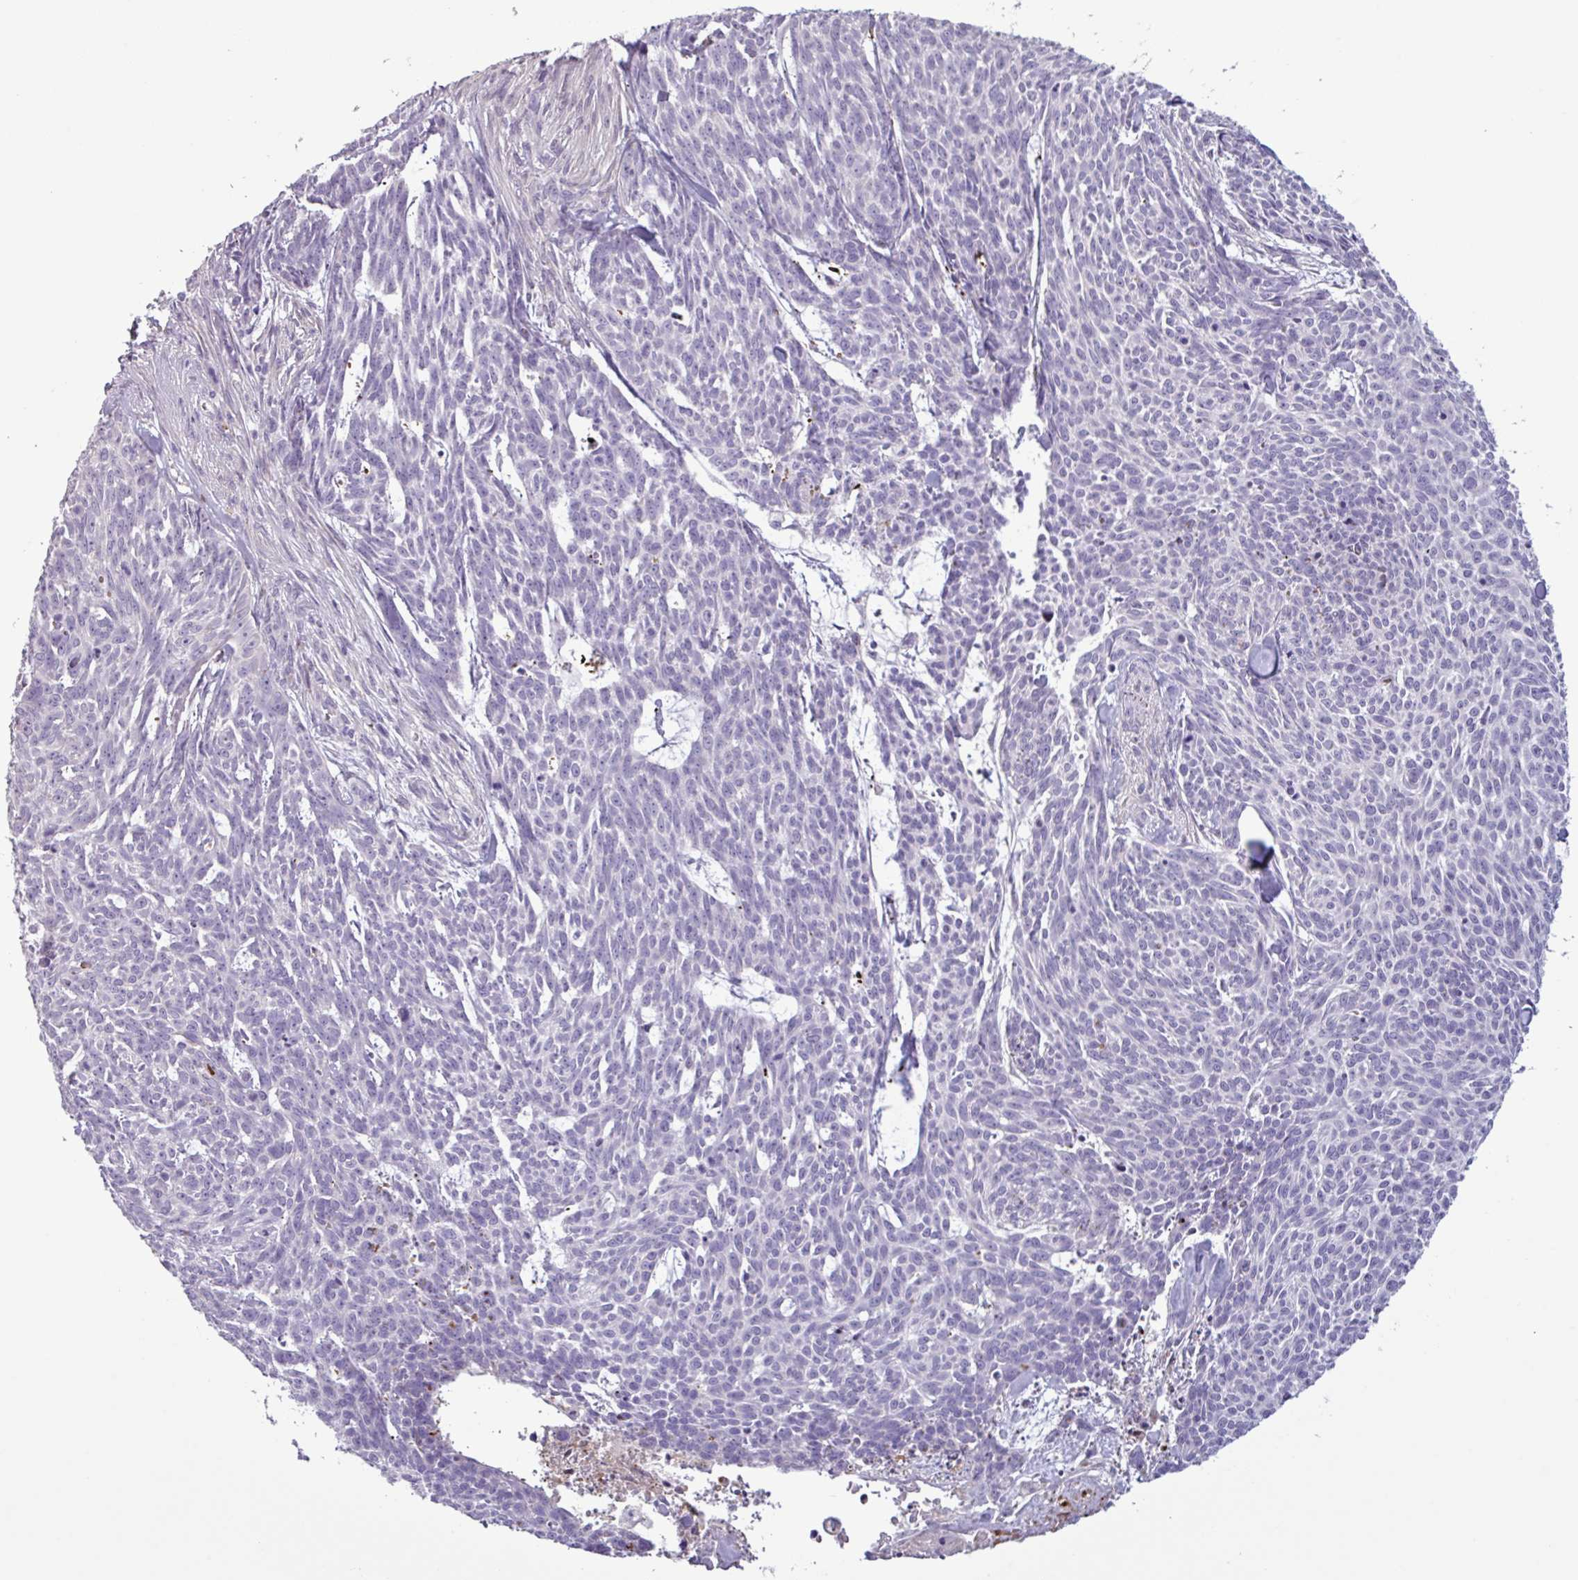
{"staining": {"intensity": "negative", "quantity": "none", "location": "none"}, "tissue": "skin cancer", "cell_type": "Tumor cells", "image_type": "cancer", "snomed": [{"axis": "morphology", "description": "Basal cell carcinoma"}, {"axis": "topography", "description": "Skin"}], "caption": "This histopathology image is of skin basal cell carcinoma stained with immunohistochemistry (IHC) to label a protein in brown with the nuclei are counter-stained blue. There is no expression in tumor cells.", "gene": "C4B", "patient": {"sex": "female", "age": 93}}